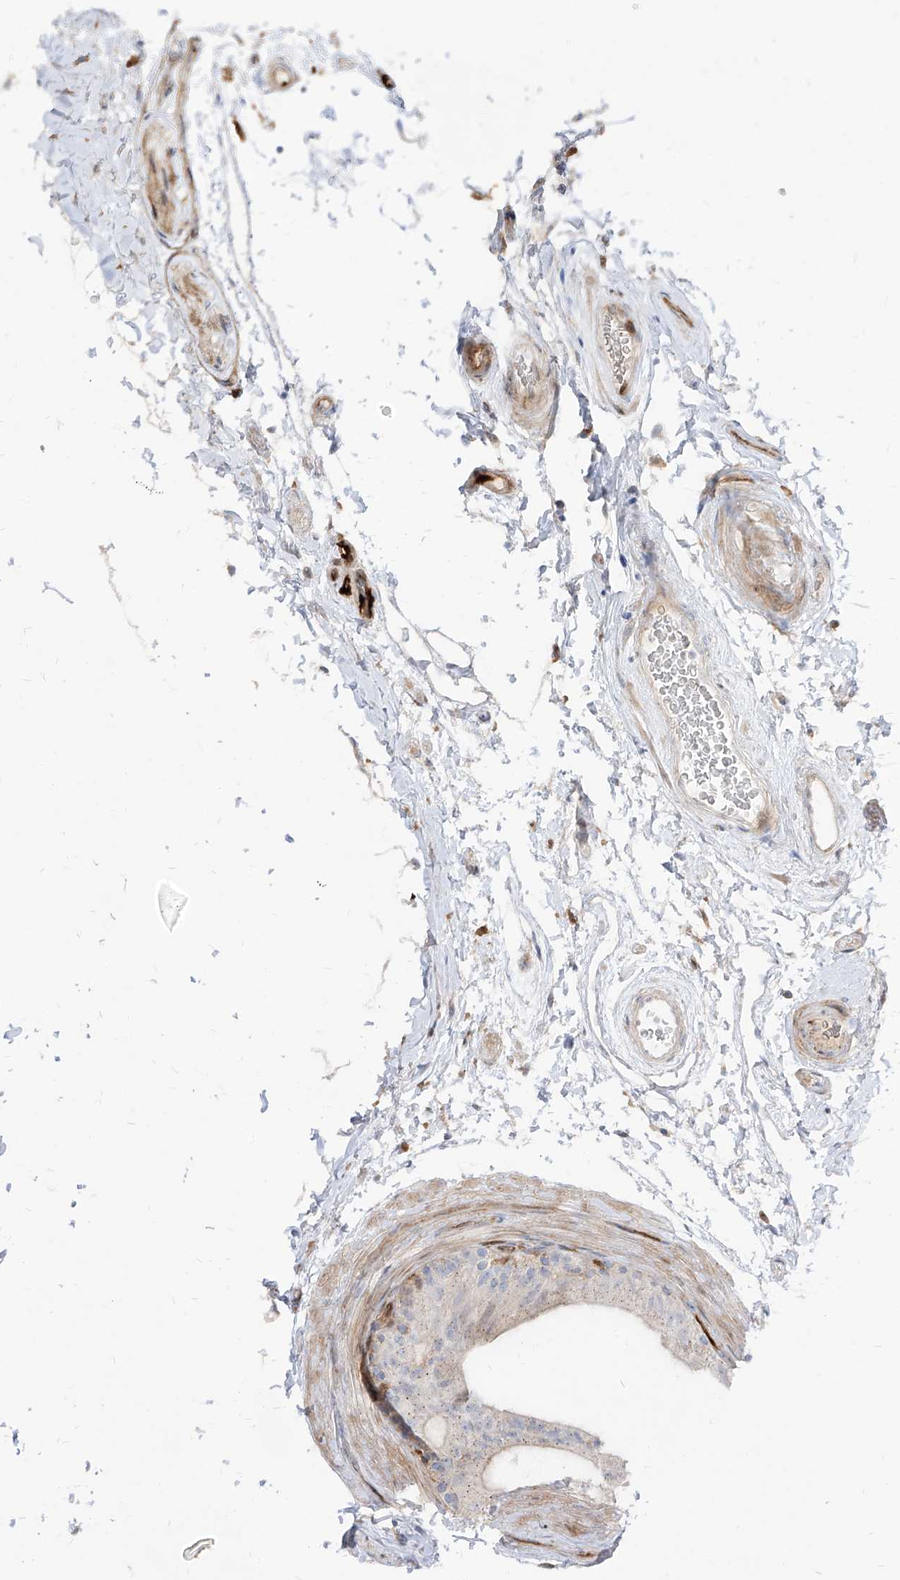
{"staining": {"intensity": "negative", "quantity": "none", "location": "none"}, "tissue": "epididymis", "cell_type": "Glandular cells", "image_type": "normal", "snomed": [{"axis": "morphology", "description": "Normal tissue, NOS"}, {"axis": "topography", "description": "Epididymis"}], "caption": "Protein analysis of unremarkable epididymis shows no significant expression in glandular cells.", "gene": "KYNU", "patient": {"sex": "male", "age": 49}}